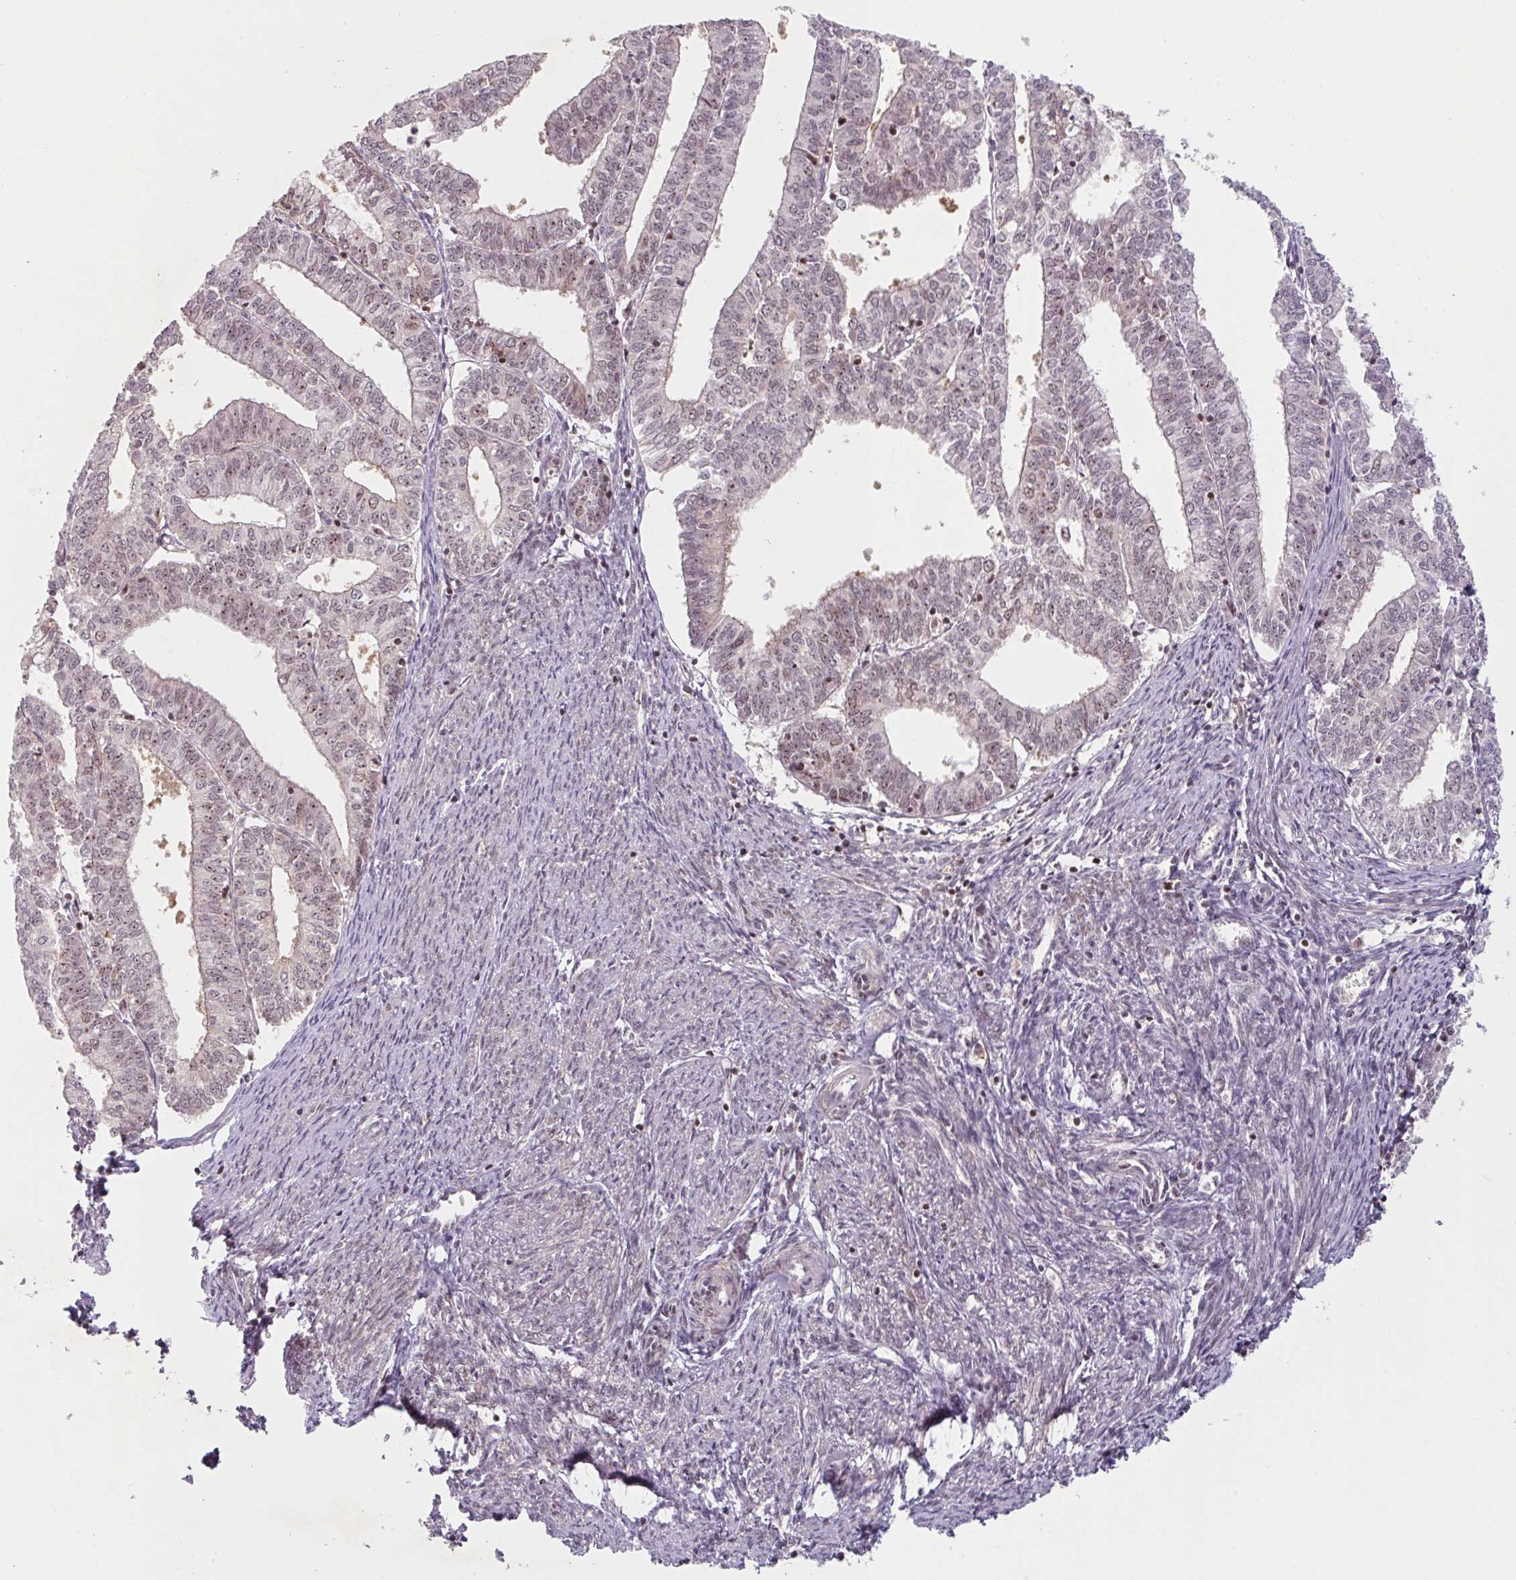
{"staining": {"intensity": "weak", "quantity": "25%-75%", "location": "nuclear"}, "tissue": "endometrial cancer", "cell_type": "Tumor cells", "image_type": "cancer", "snomed": [{"axis": "morphology", "description": "Adenocarcinoma, NOS"}, {"axis": "topography", "description": "Endometrium"}], "caption": "Human endometrial adenocarcinoma stained with a protein marker displays weak staining in tumor cells.", "gene": "NLRP13", "patient": {"sex": "female", "age": 61}}